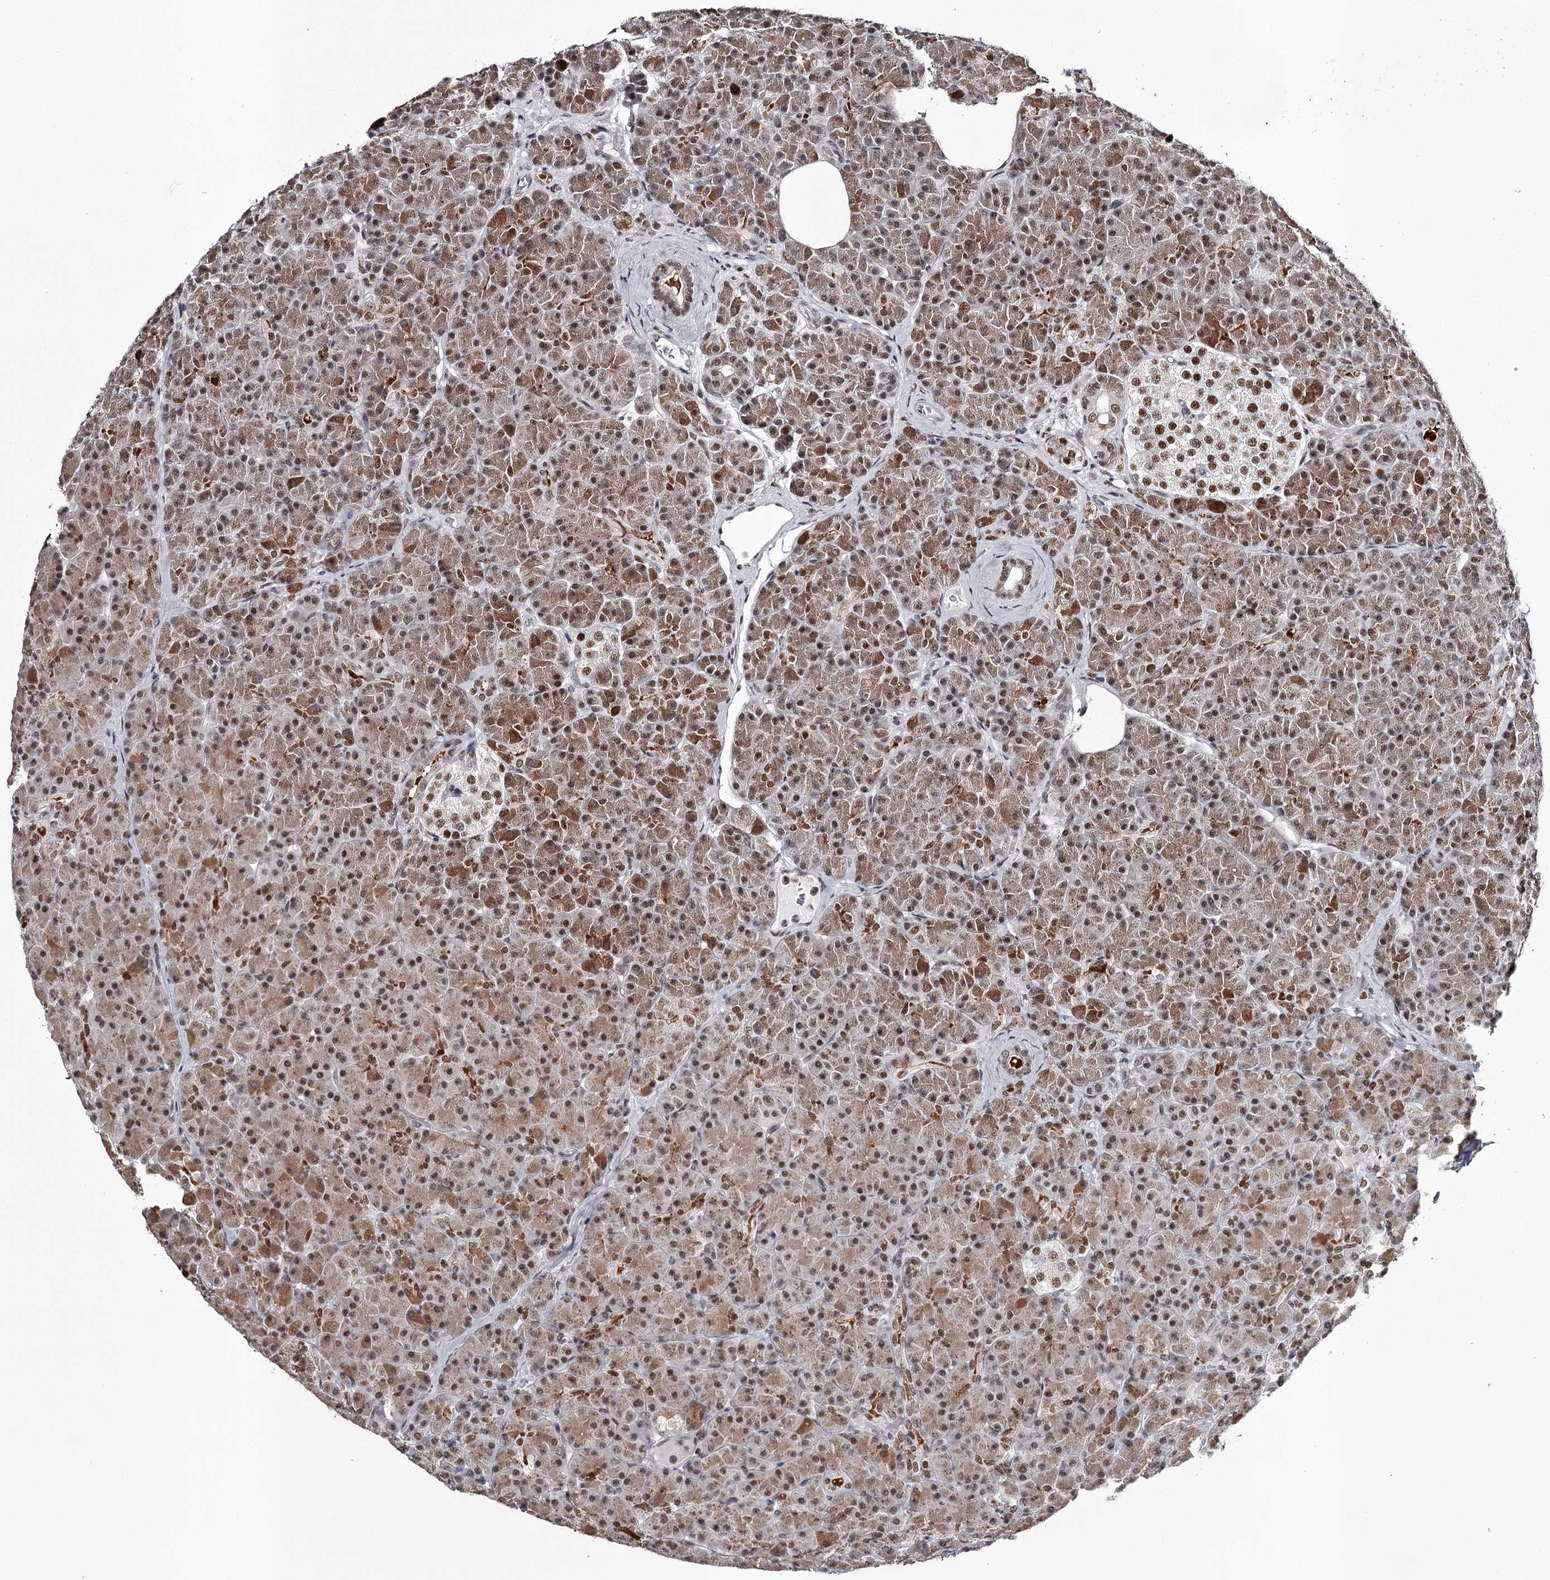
{"staining": {"intensity": "moderate", "quantity": ">75%", "location": "cytoplasmic/membranous,nuclear"}, "tissue": "pancreas", "cell_type": "Exocrine glandular cells", "image_type": "normal", "snomed": [{"axis": "morphology", "description": "Normal tissue, NOS"}, {"axis": "topography", "description": "Pancreas"}], "caption": "Approximately >75% of exocrine glandular cells in normal human pancreas reveal moderate cytoplasmic/membranous,nuclear protein staining as visualized by brown immunohistochemical staining.", "gene": "PSPC1", "patient": {"sex": "female", "age": 43}}